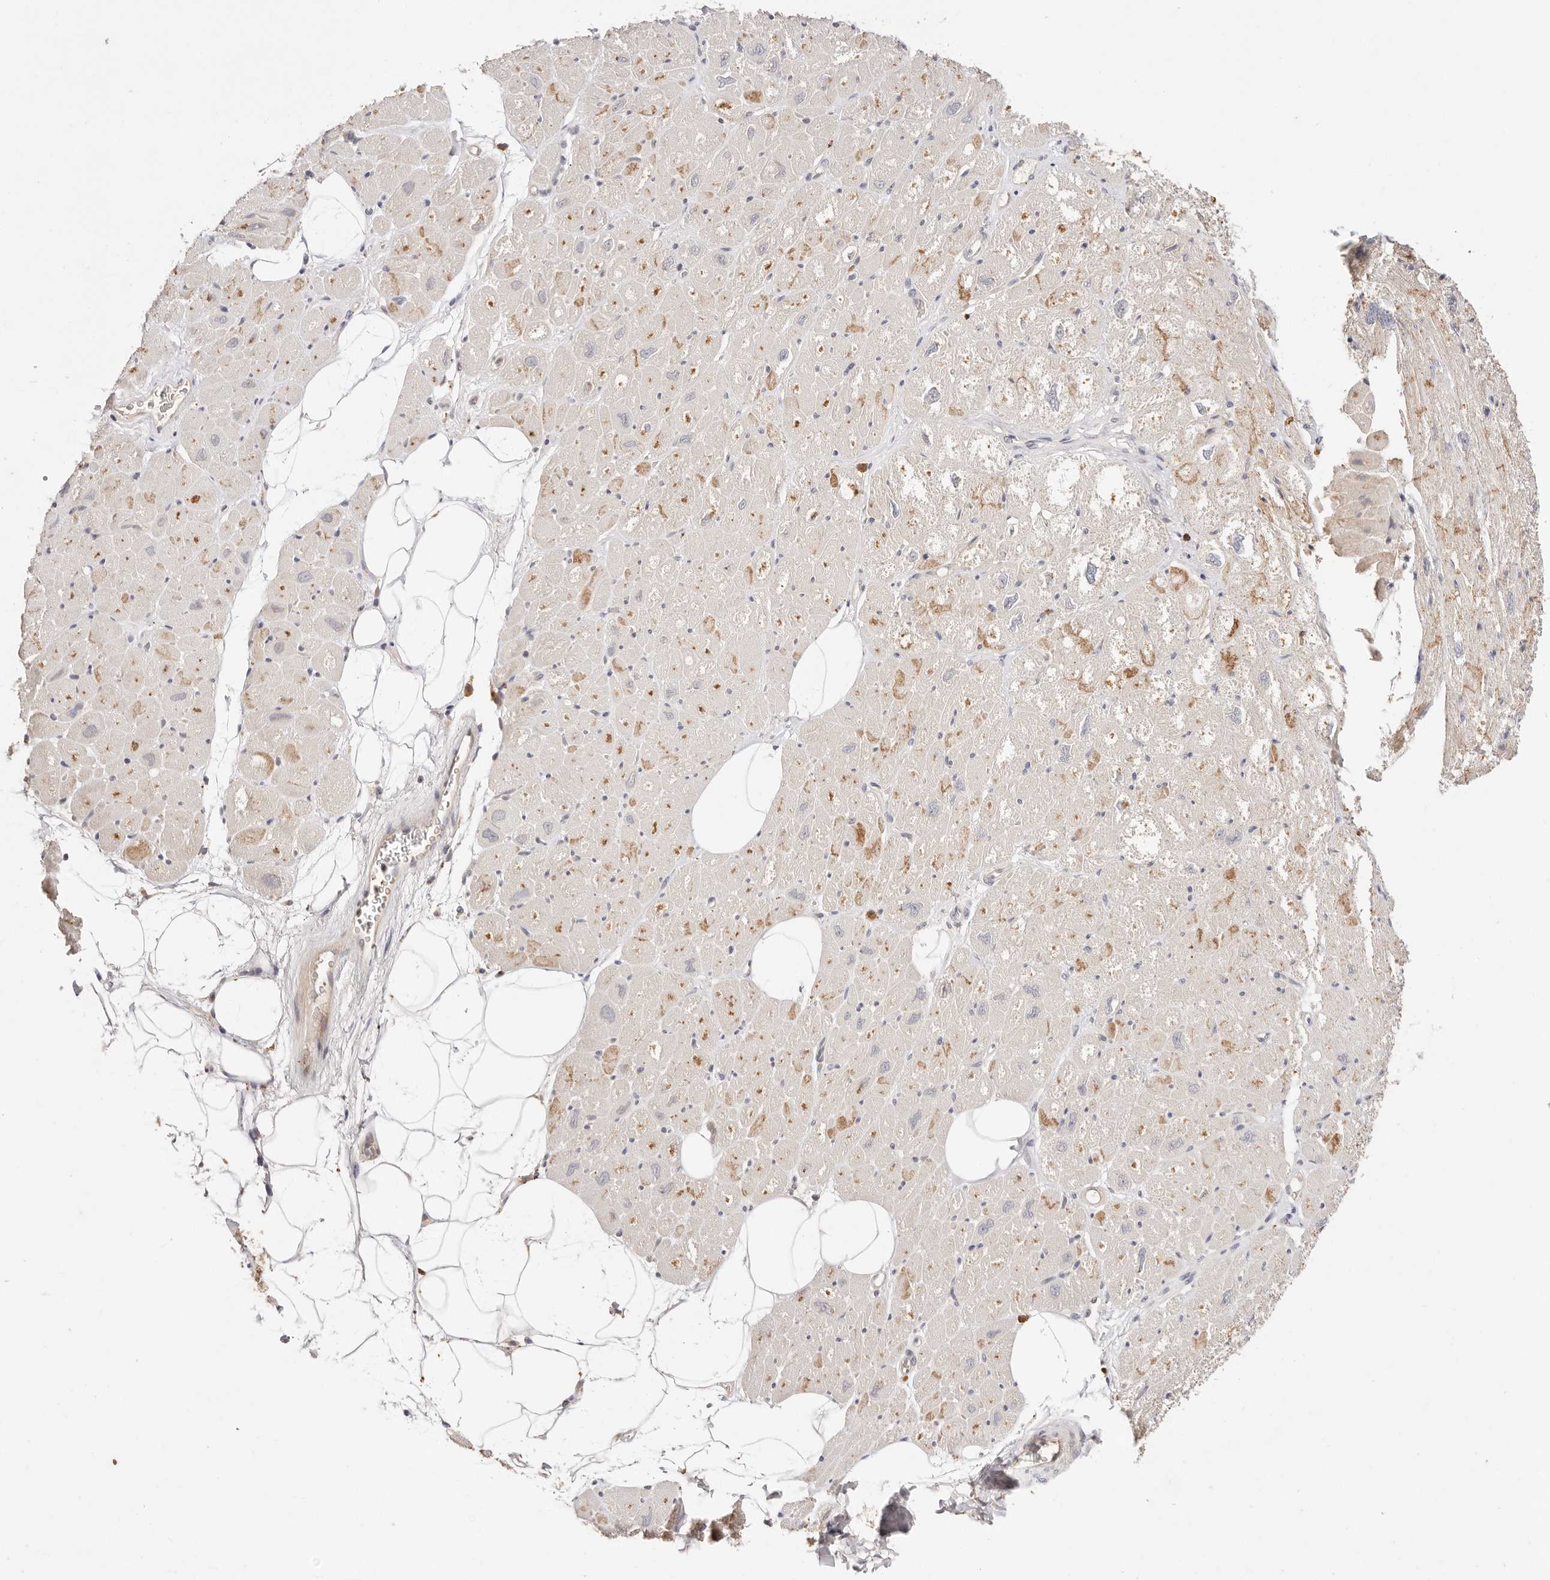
{"staining": {"intensity": "moderate", "quantity": "<25%", "location": "cytoplasmic/membranous"}, "tissue": "heart muscle", "cell_type": "Cardiomyocytes", "image_type": "normal", "snomed": [{"axis": "morphology", "description": "Normal tissue, NOS"}, {"axis": "topography", "description": "Heart"}], "caption": "Immunohistochemistry of normal heart muscle exhibits low levels of moderate cytoplasmic/membranous positivity in approximately <25% of cardiomyocytes.", "gene": "CXADR", "patient": {"sex": "male", "age": 50}}